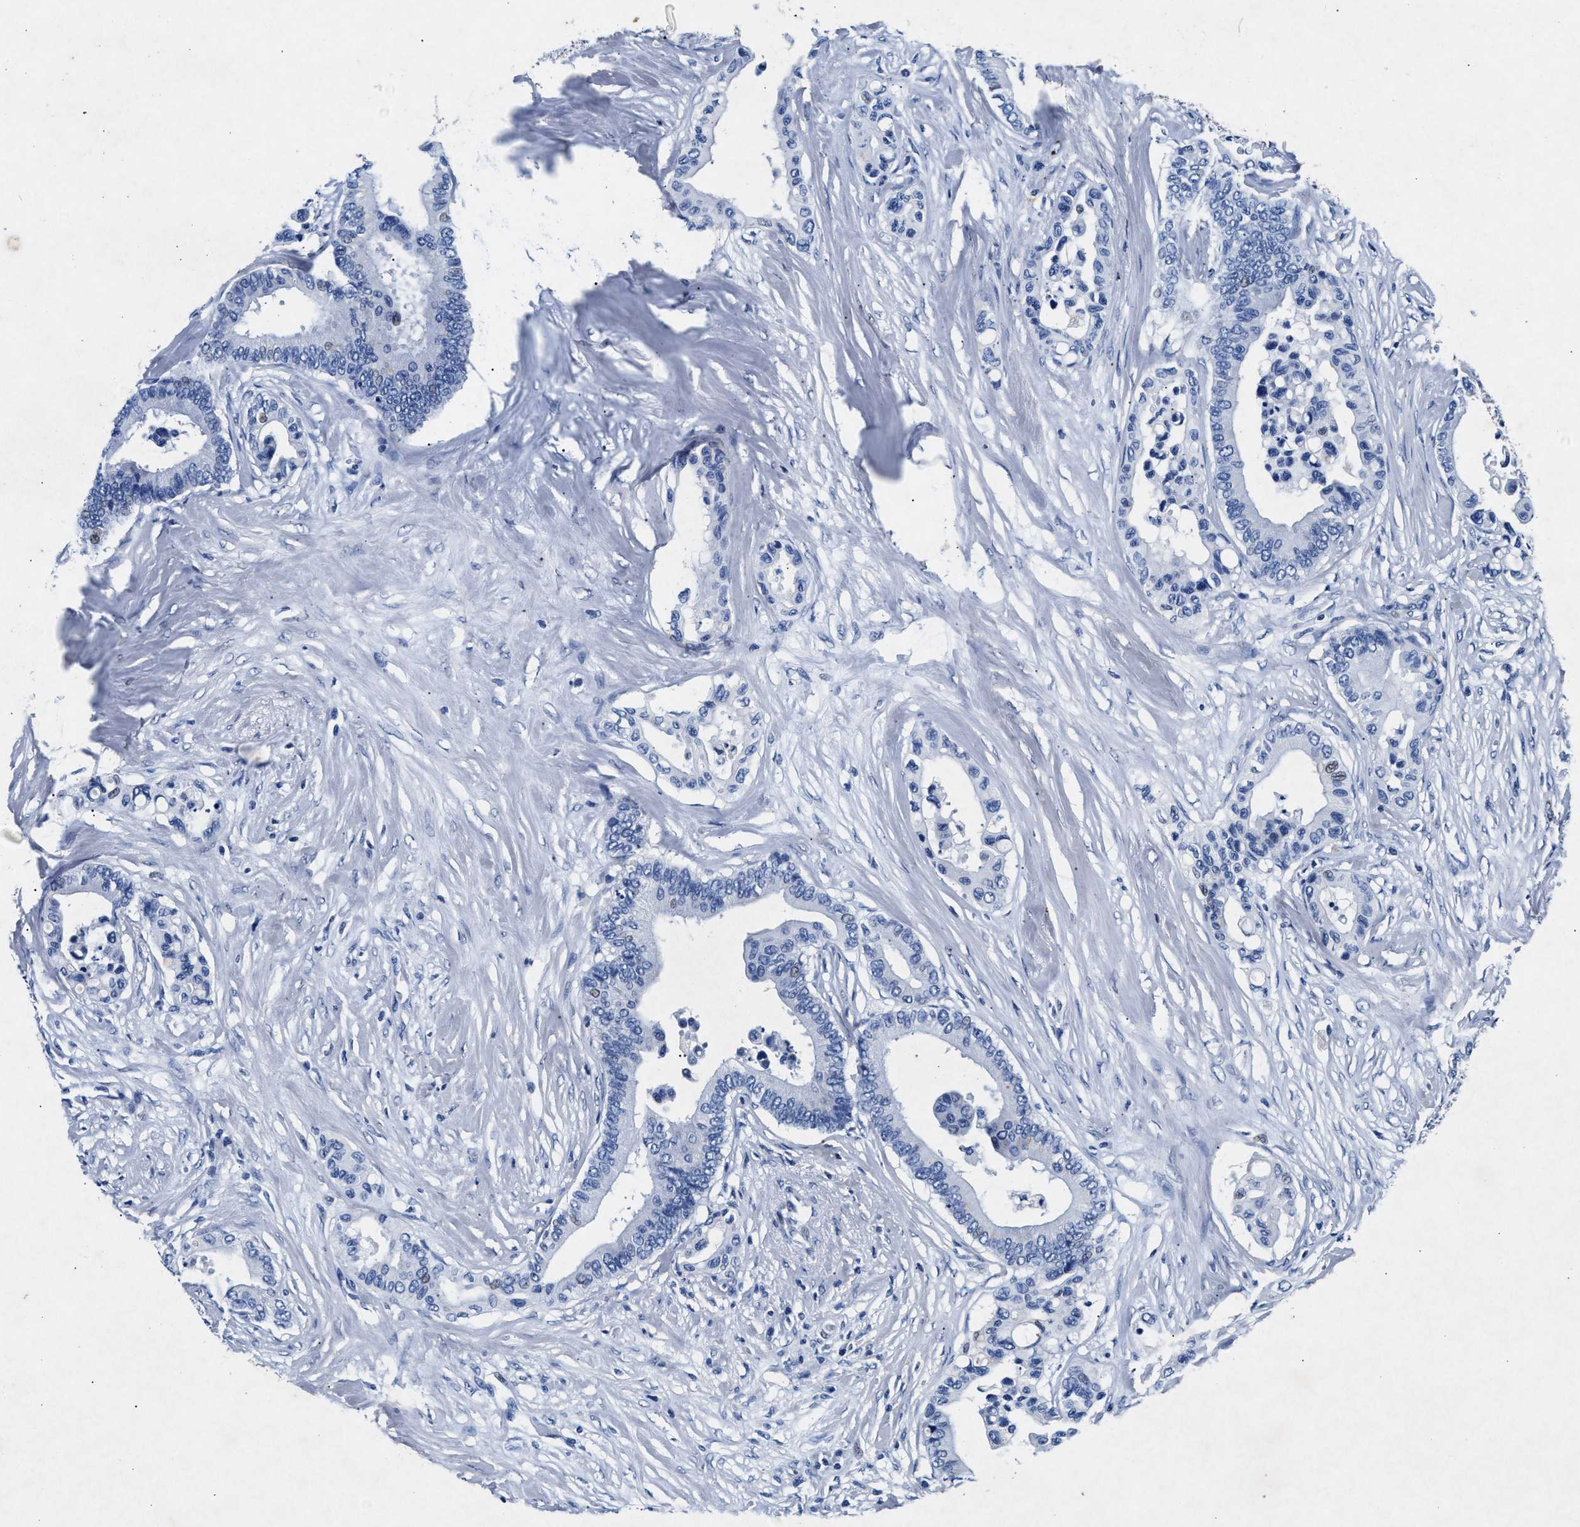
{"staining": {"intensity": "negative", "quantity": "none", "location": "none"}, "tissue": "colorectal cancer", "cell_type": "Tumor cells", "image_type": "cancer", "snomed": [{"axis": "morphology", "description": "Normal tissue, NOS"}, {"axis": "morphology", "description": "Adenocarcinoma, NOS"}, {"axis": "topography", "description": "Colon"}], "caption": "Image shows no significant protein staining in tumor cells of colorectal adenocarcinoma.", "gene": "MAP6", "patient": {"sex": "male", "age": 82}}